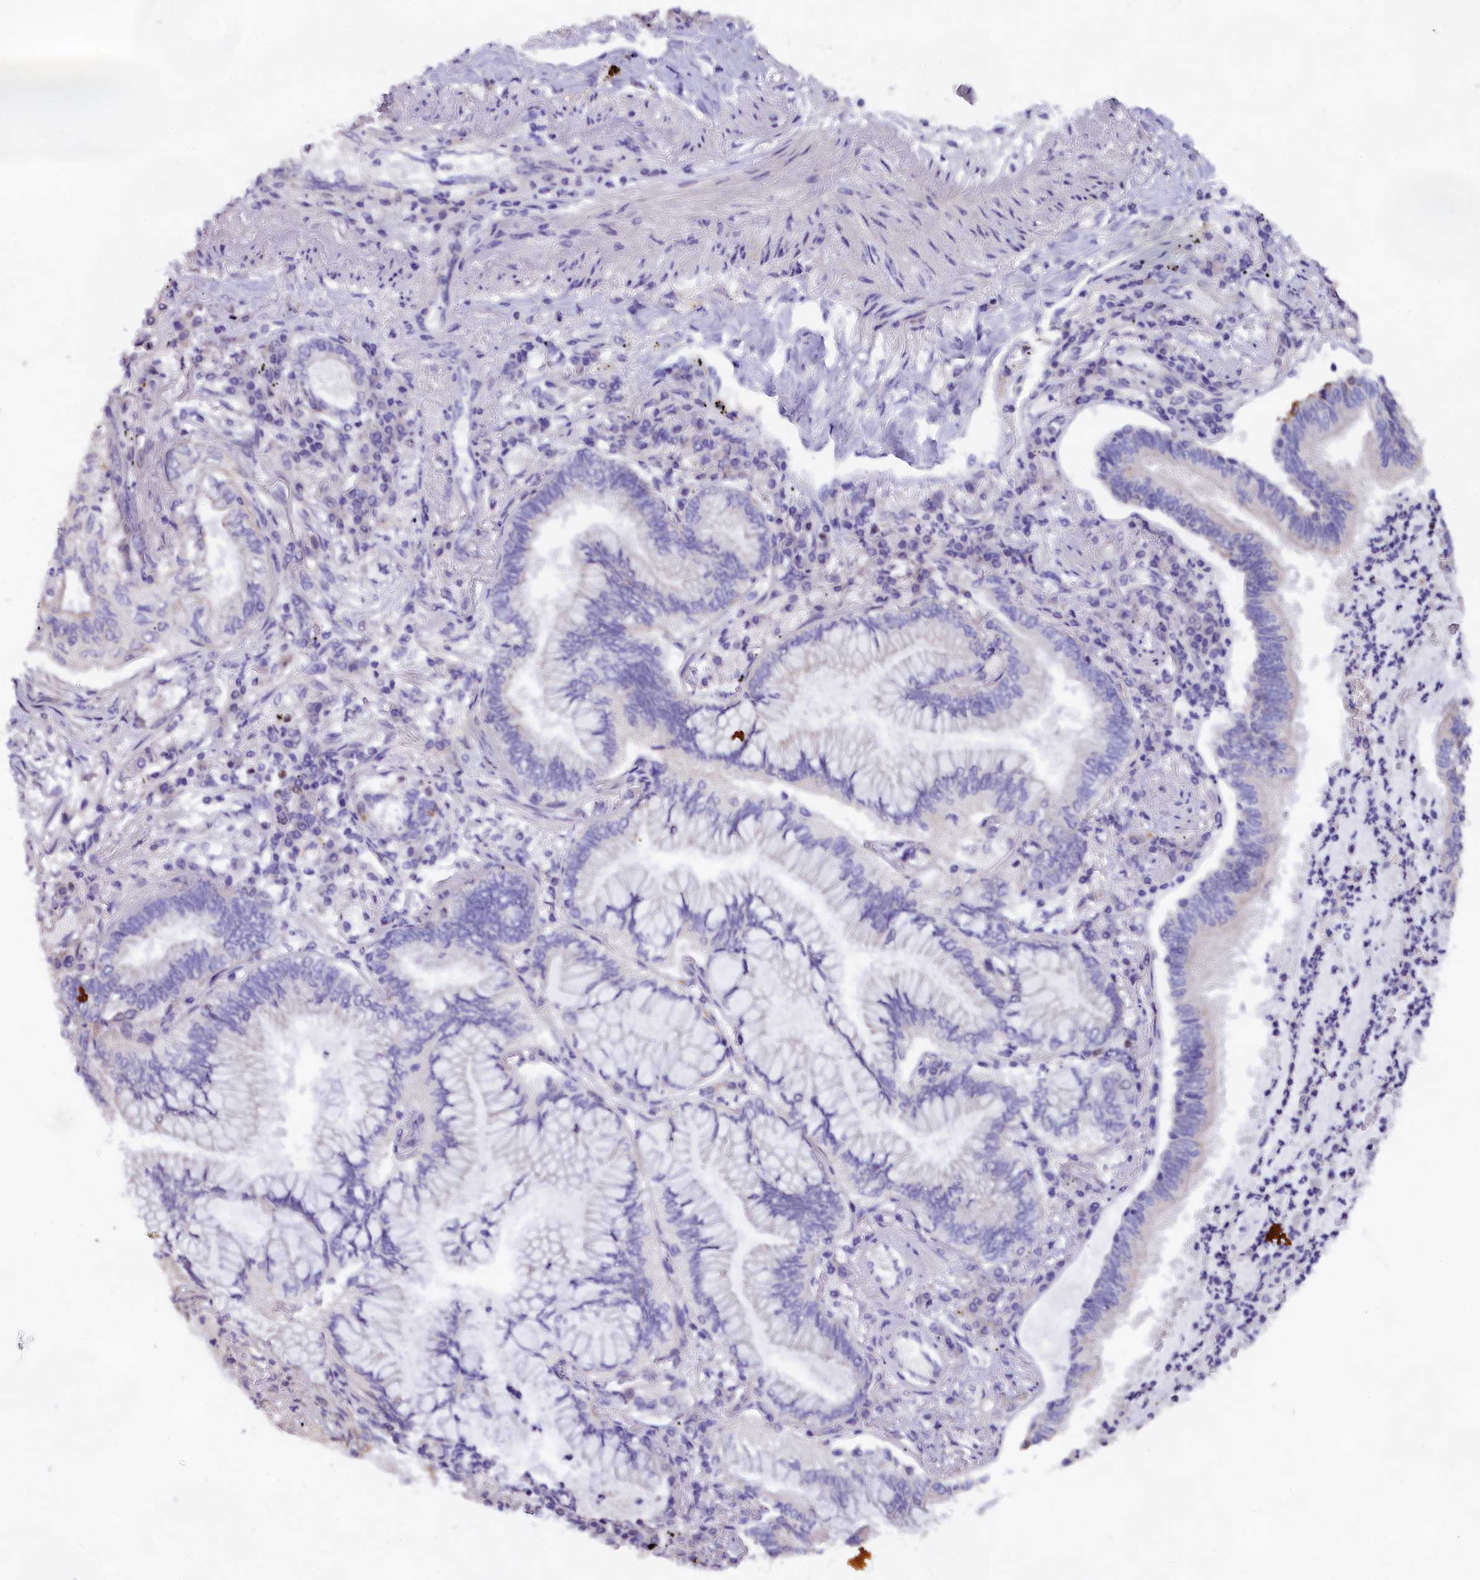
{"staining": {"intensity": "negative", "quantity": "none", "location": "none"}, "tissue": "lung cancer", "cell_type": "Tumor cells", "image_type": "cancer", "snomed": [{"axis": "morphology", "description": "Adenocarcinoma, NOS"}, {"axis": "topography", "description": "Lung"}], "caption": "Protein analysis of lung cancer demonstrates no significant positivity in tumor cells.", "gene": "SP4", "patient": {"sex": "female", "age": 70}}